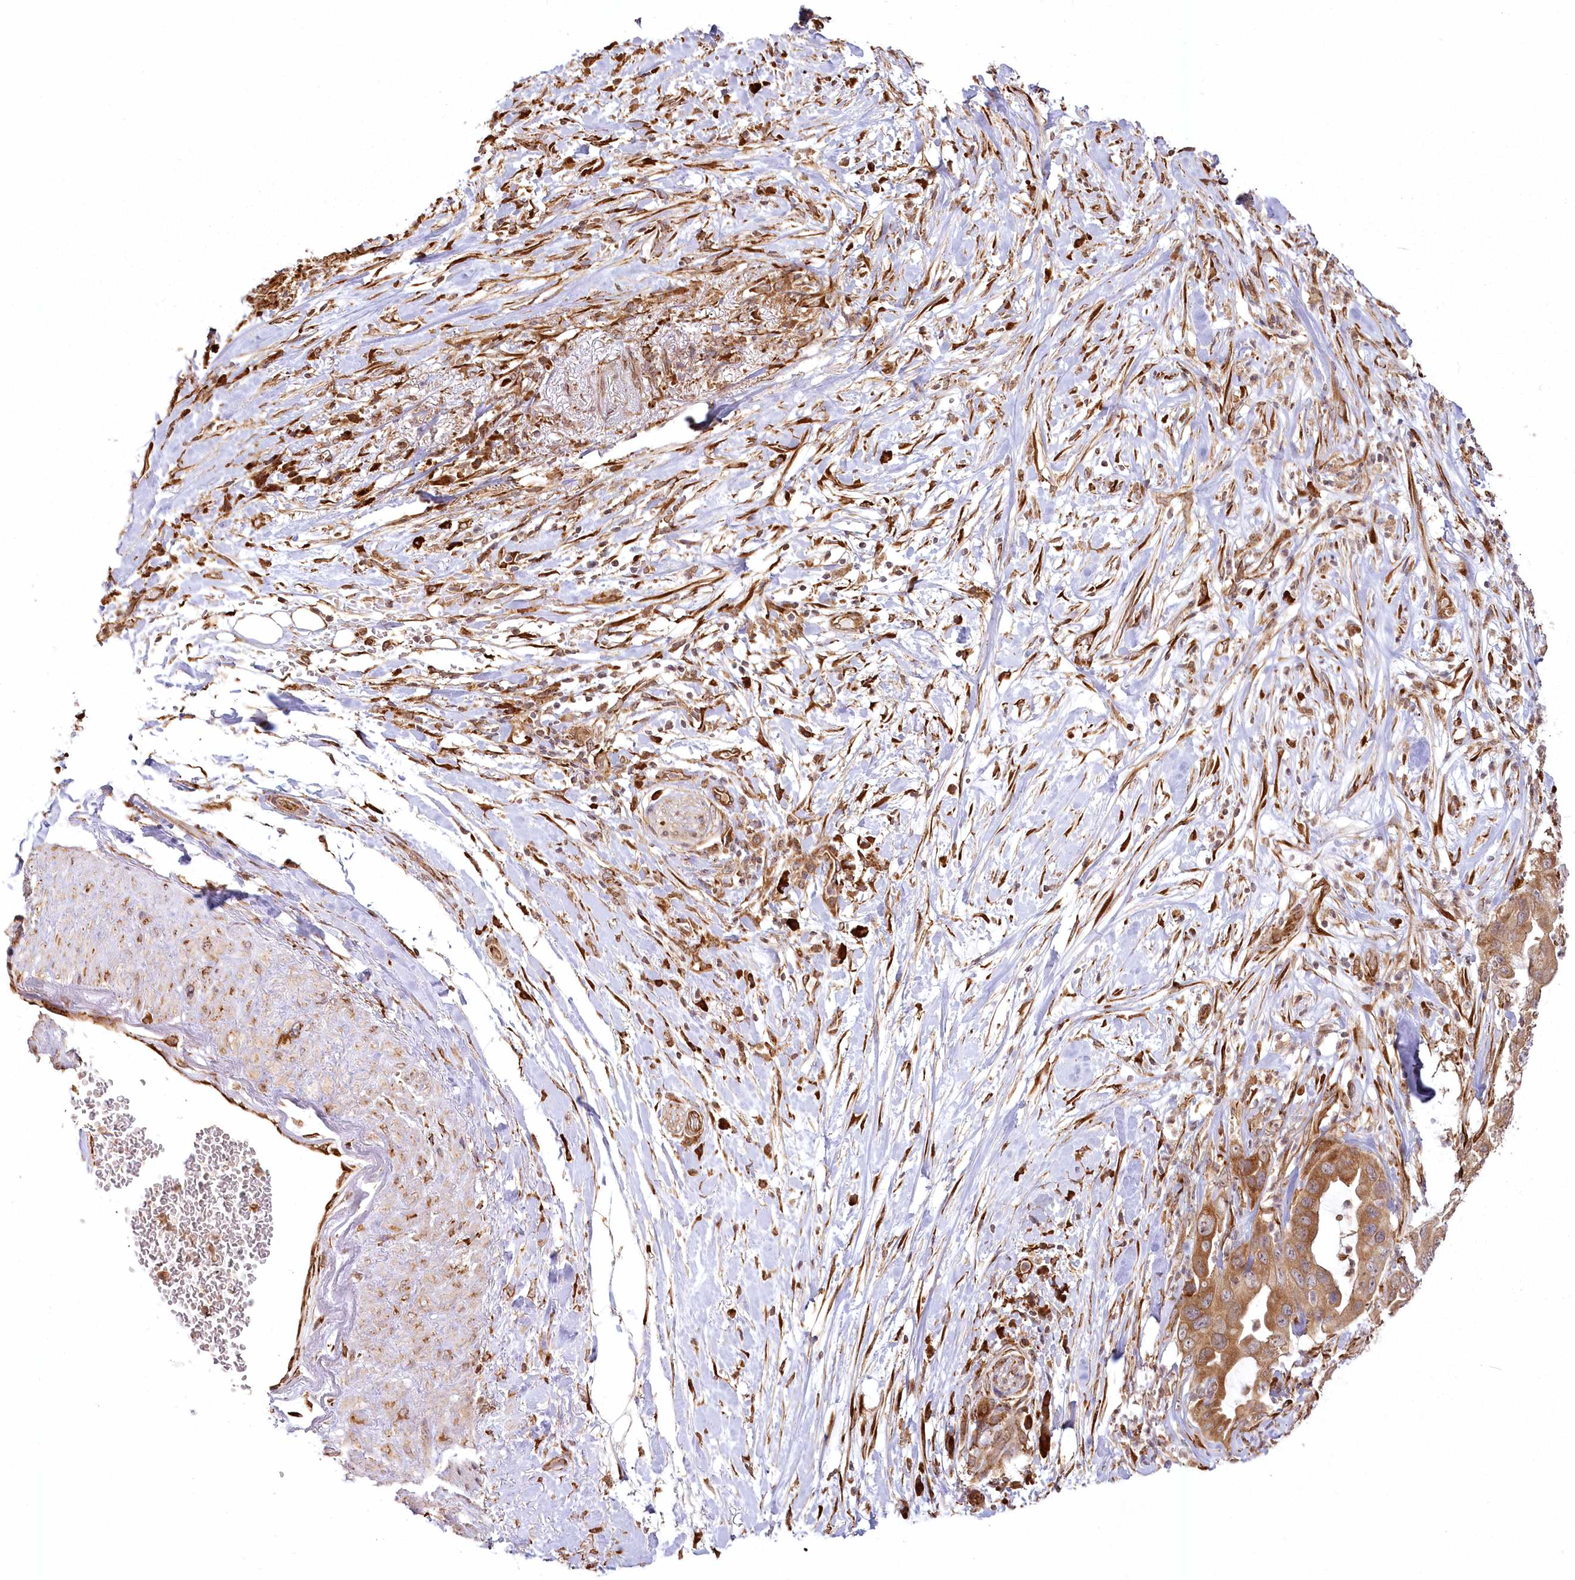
{"staining": {"intensity": "moderate", "quantity": ">75%", "location": "cytoplasmic/membranous"}, "tissue": "pancreatic cancer", "cell_type": "Tumor cells", "image_type": "cancer", "snomed": [{"axis": "morphology", "description": "Adenocarcinoma, NOS"}, {"axis": "topography", "description": "Pancreas"}], "caption": "The image demonstrates staining of pancreatic adenocarcinoma, revealing moderate cytoplasmic/membranous protein expression (brown color) within tumor cells. The staining was performed using DAB (3,3'-diaminobenzidine), with brown indicating positive protein expression. Nuclei are stained blue with hematoxylin.", "gene": "FAM13A", "patient": {"sex": "female", "age": 71}}